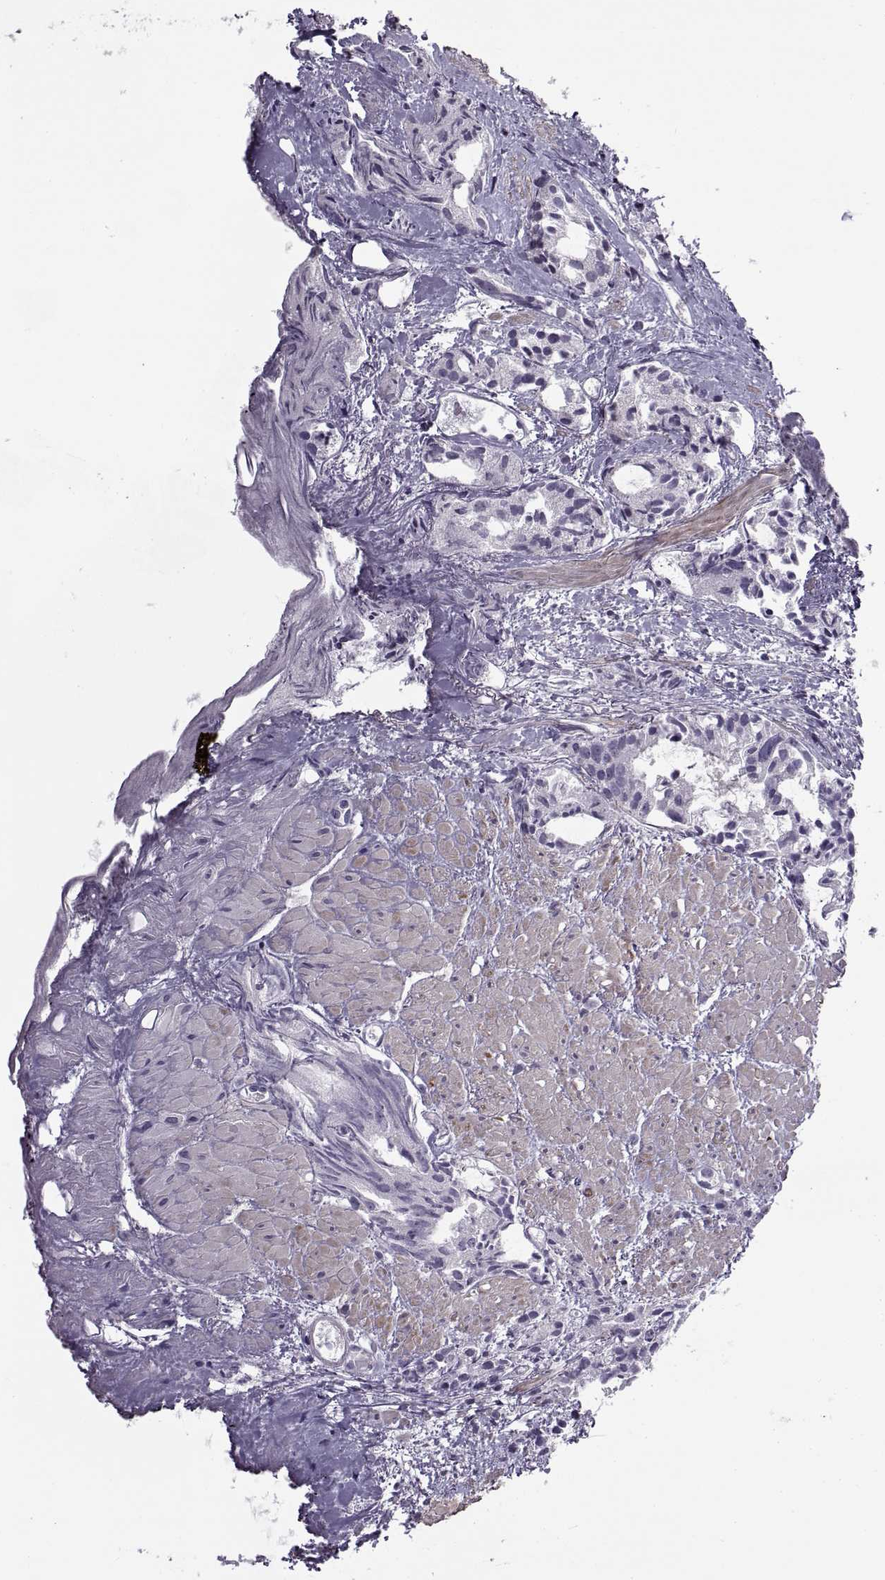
{"staining": {"intensity": "negative", "quantity": "none", "location": "none"}, "tissue": "prostate cancer", "cell_type": "Tumor cells", "image_type": "cancer", "snomed": [{"axis": "morphology", "description": "Adenocarcinoma, High grade"}, {"axis": "topography", "description": "Prostate"}], "caption": "Tumor cells show no significant protein expression in prostate cancer (adenocarcinoma (high-grade)).", "gene": "BSPH1", "patient": {"sex": "male", "age": 79}}